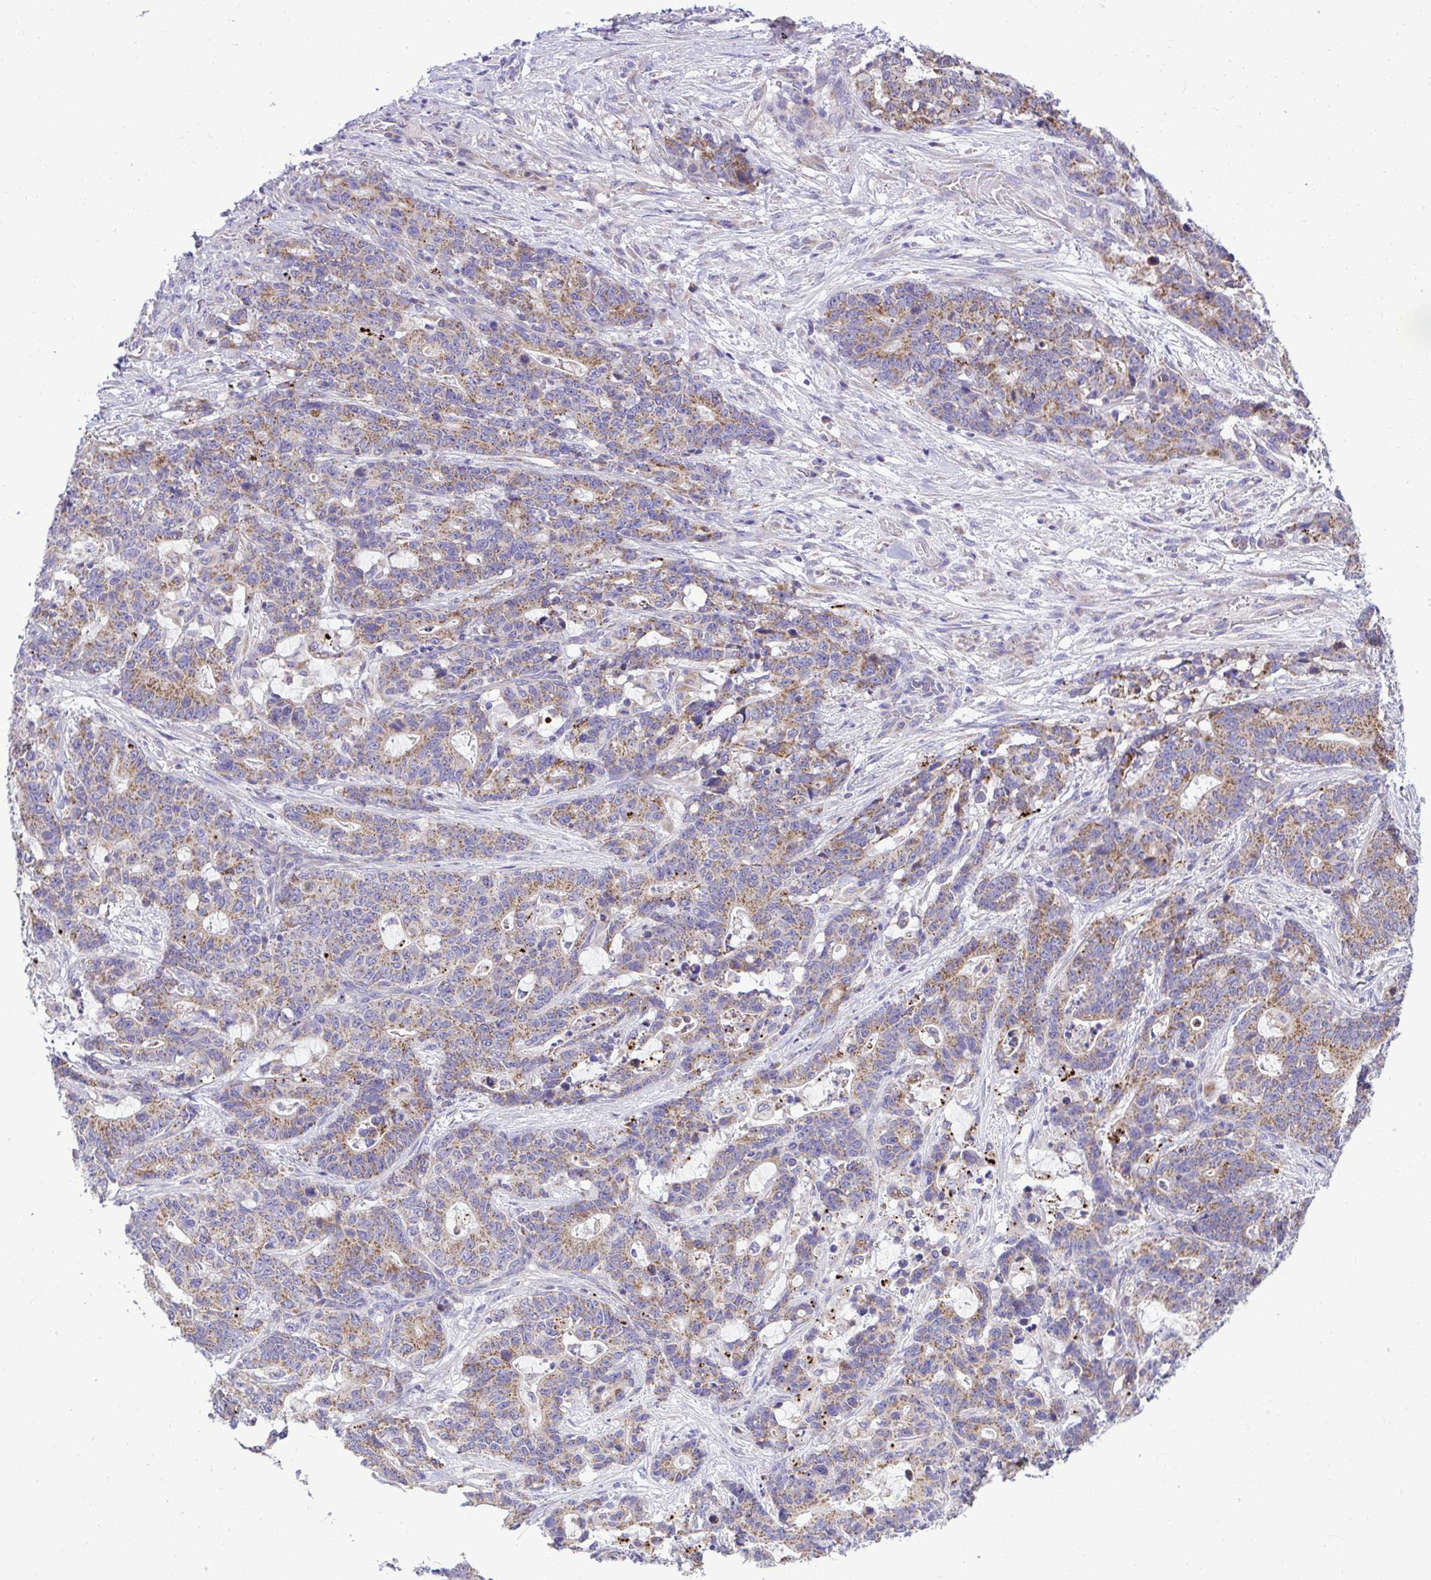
{"staining": {"intensity": "moderate", "quantity": ">75%", "location": "cytoplasmic/membranous"}, "tissue": "stomach cancer", "cell_type": "Tumor cells", "image_type": "cancer", "snomed": [{"axis": "morphology", "description": "Normal tissue, NOS"}, {"axis": "morphology", "description": "Adenocarcinoma, NOS"}, {"axis": "topography", "description": "Stomach"}], "caption": "Stomach cancer (adenocarcinoma) stained with immunohistochemistry (IHC) demonstrates moderate cytoplasmic/membranous staining in about >75% of tumor cells.", "gene": "MRPS16", "patient": {"sex": "female", "age": 64}}